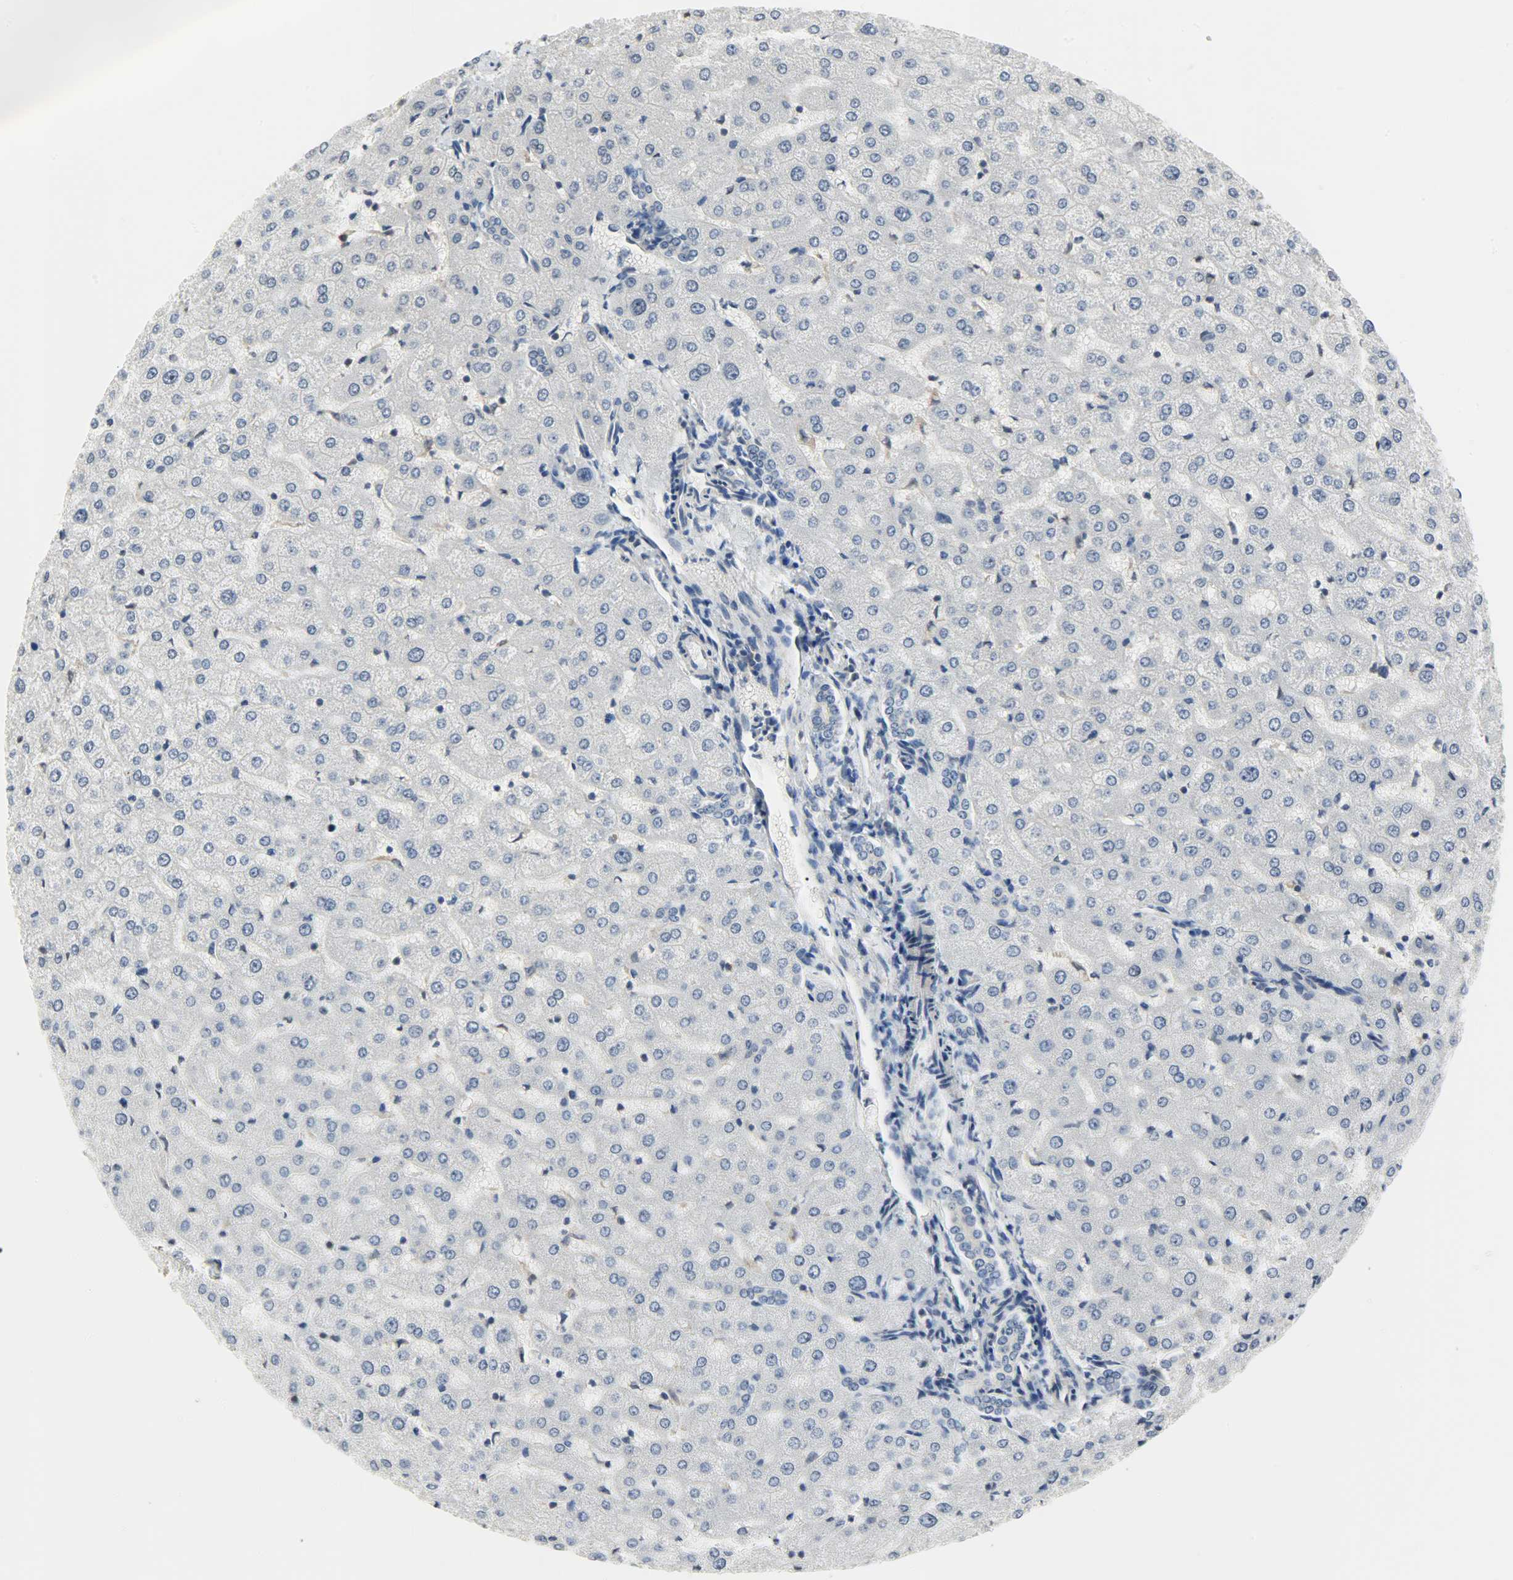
{"staining": {"intensity": "negative", "quantity": "none", "location": "none"}, "tissue": "liver", "cell_type": "Cholangiocytes", "image_type": "normal", "snomed": [{"axis": "morphology", "description": "Normal tissue, NOS"}, {"axis": "morphology", "description": "Fibrosis, NOS"}, {"axis": "topography", "description": "Liver"}], "caption": "This is an IHC micrograph of unremarkable liver. There is no expression in cholangiocytes.", "gene": "TRIM21", "patient": {"sex": "female", "age": 29}}